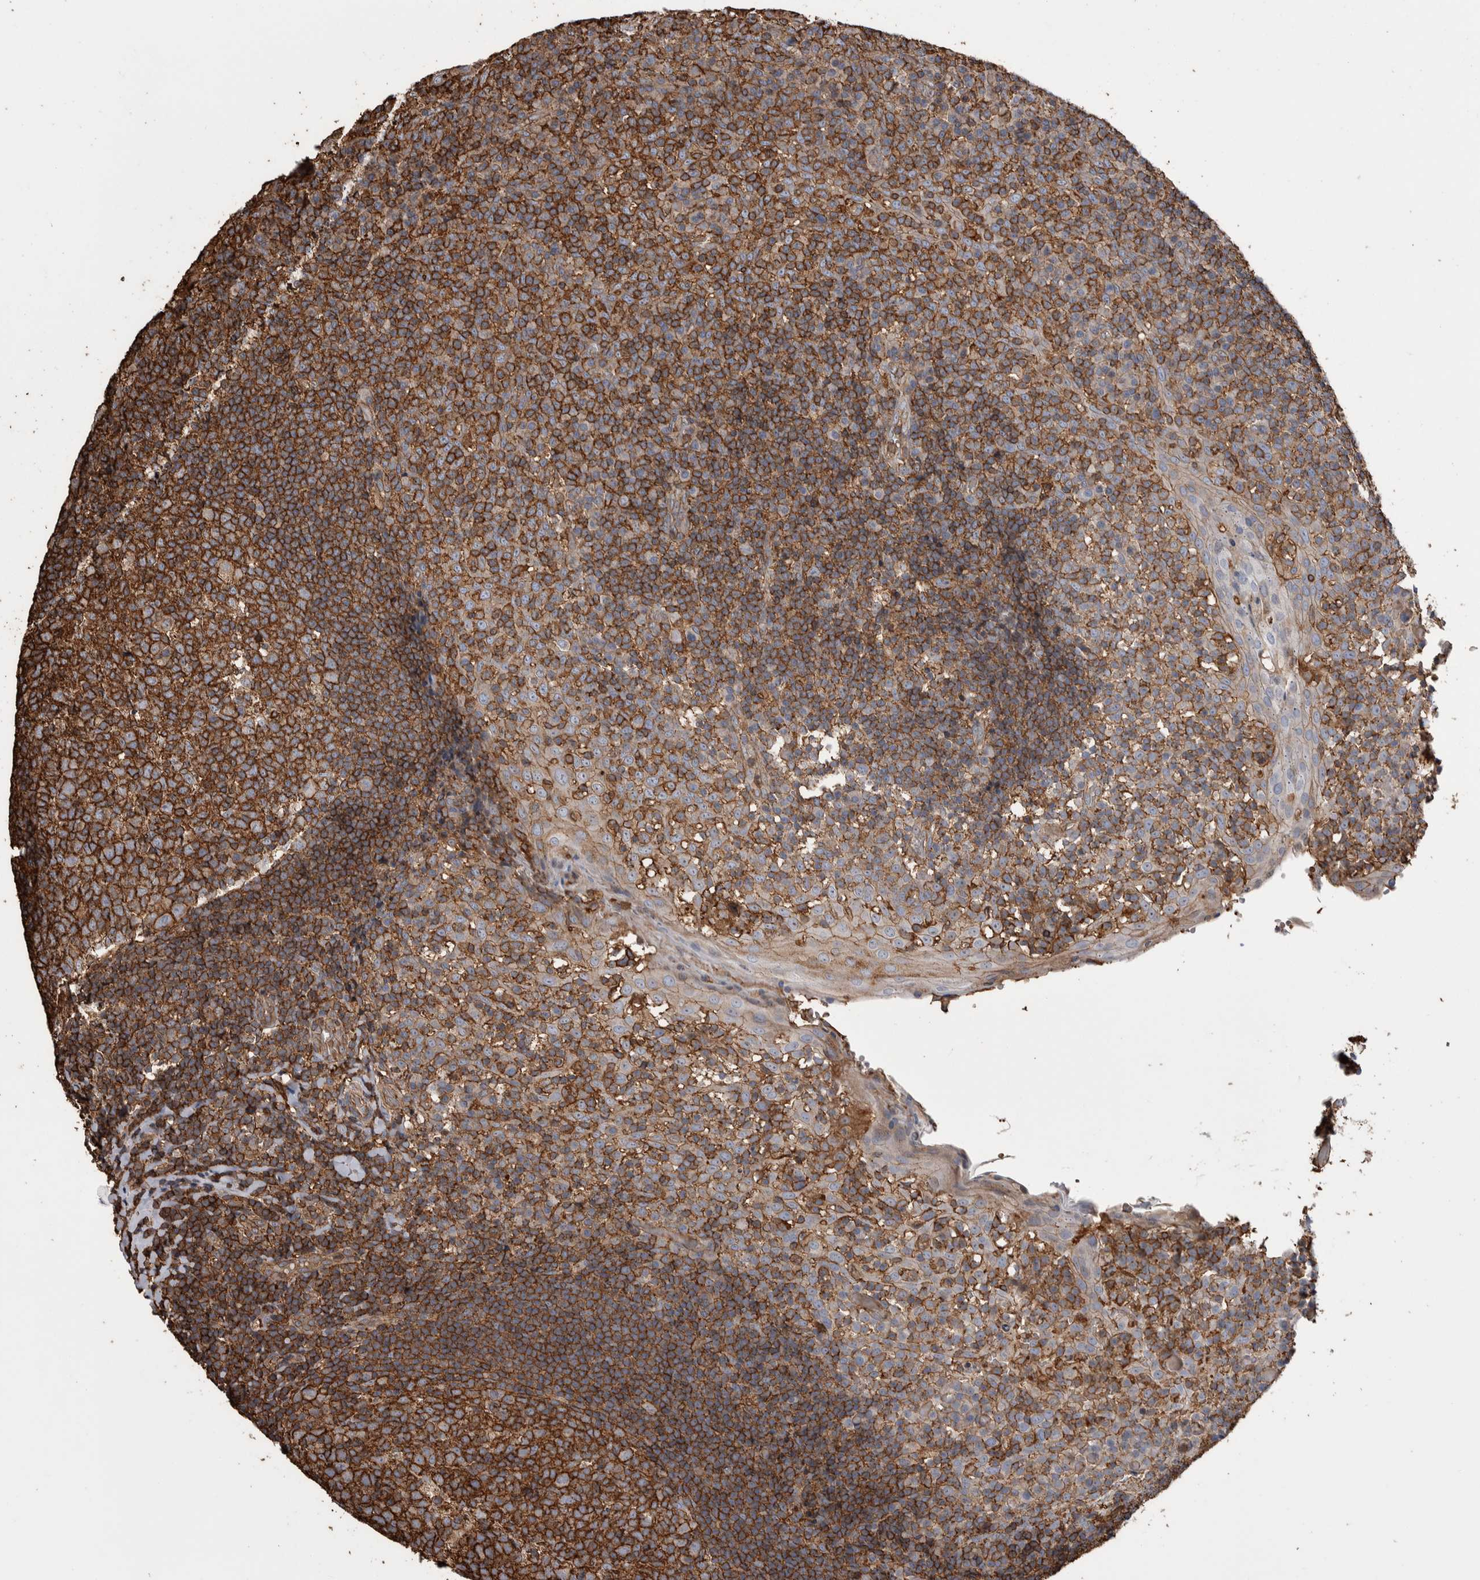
{"staining": {"intensity": "strong", "quantity": ">75%", "location": "cytoplasmic/membranous"}, "tissue": "tonsil", "cell_type": "Germinal center cells", "image_type": "normal", "snomed": [{"axis": "morphology", "description": "Normal tissue, NOS"}, {"axis": "topography", "description": "Tonsil"}], "caption": "Tonsil stained with a protein marker reveals strong staining in germinal center cells.", "gene": "ENPP2", "patient": {"sex": "female", "age": 19}}